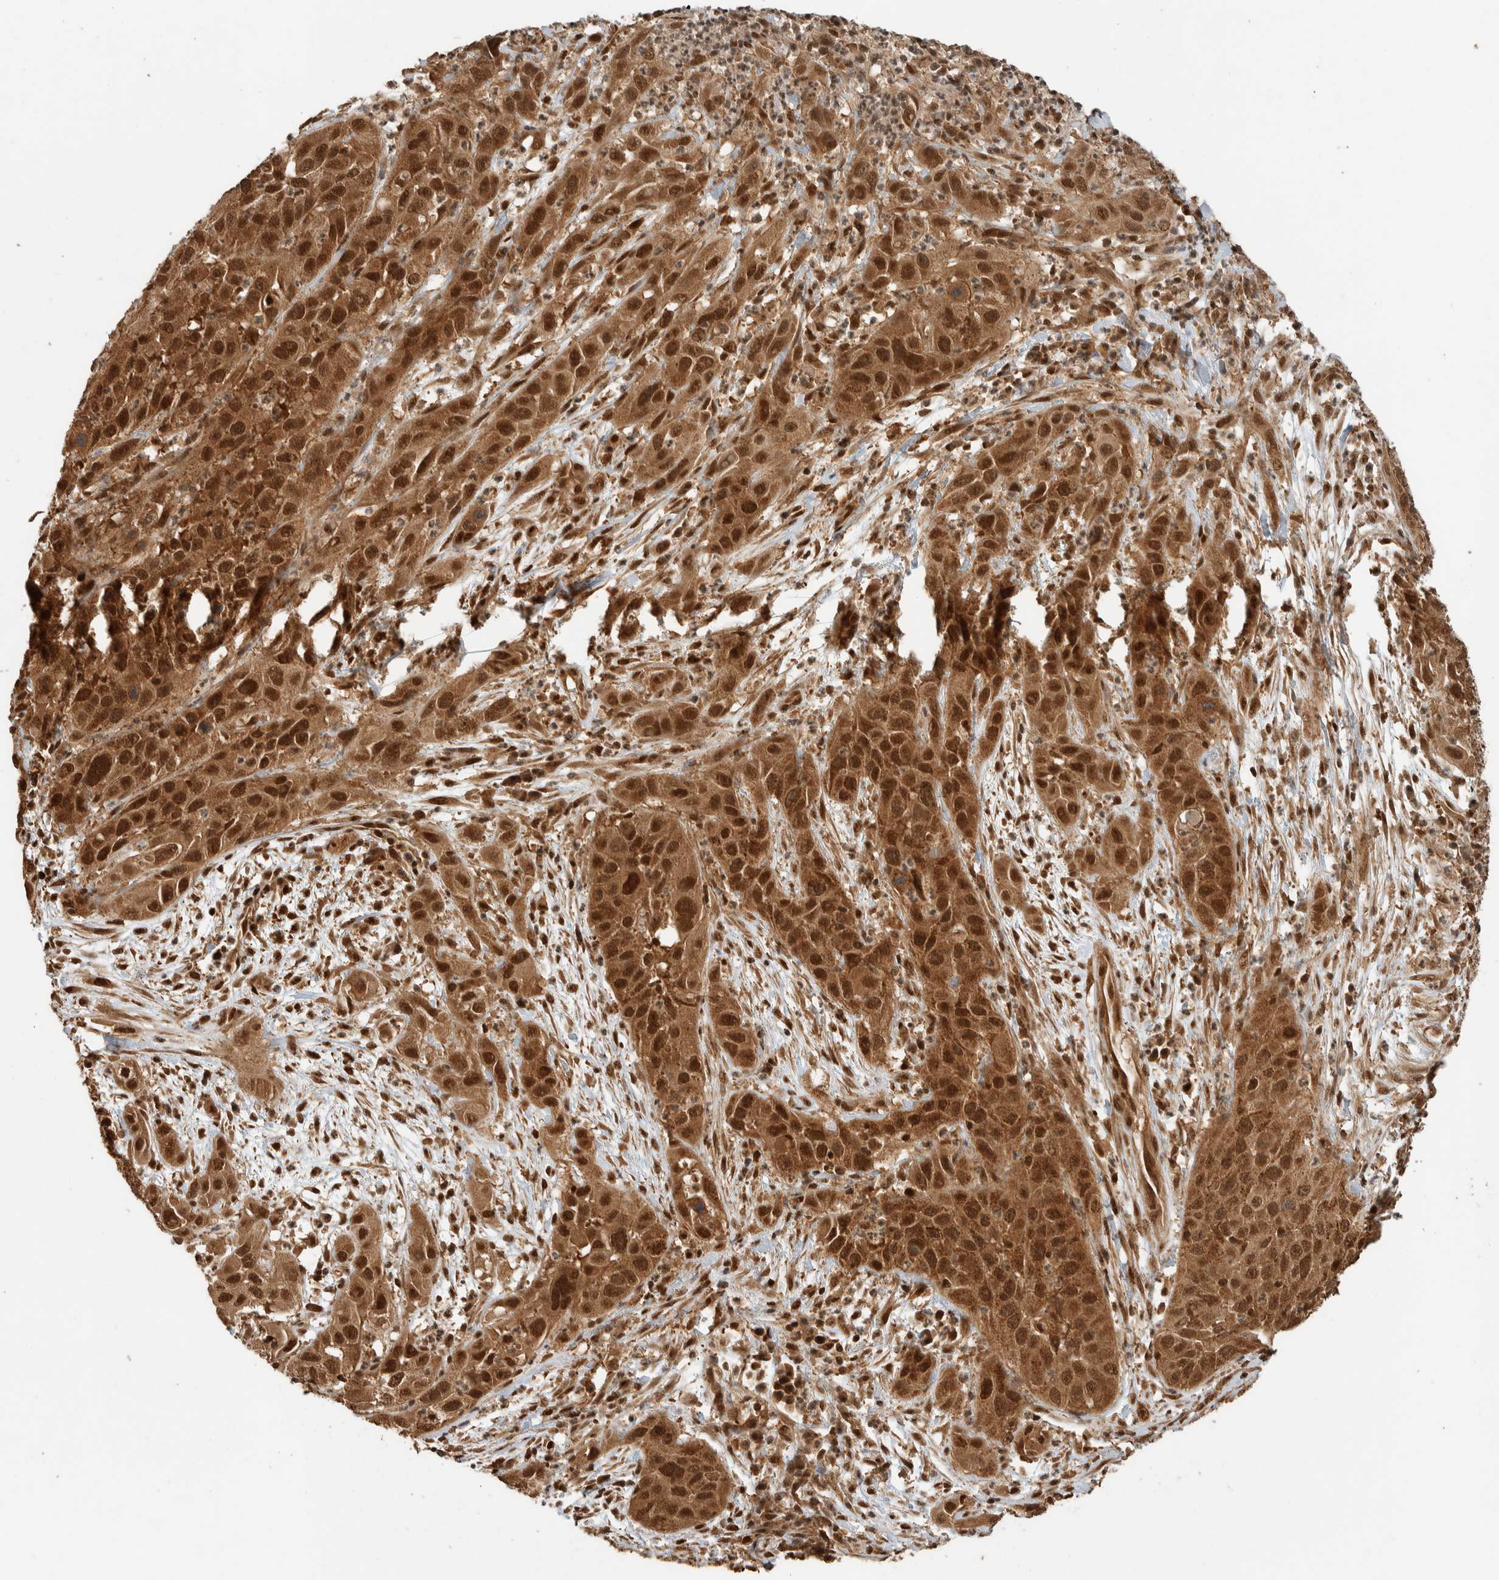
{"staining": {"intensity": "strong", "quantity": ">75%", "location": "cytoplasmic/membranous,nuclear"}, "tissue": "cervical cancer", "cell_type": "Tumor cells", "image_type": "cancer", "snomed": [{"axis": "morphology", "description": "Squamous cell carcinoma, NOS"}, {"axis": "topography", "description": "Cervix"}], "caption": "Immunohistochemistry micrograph of neoplastic tissue: human cervical cancer (squamous cell carcinoma) stained using immunohistochemistry (IHC) exhibits high levels of strong protein expression localized specifically in the cytoplasmic/membranous and nuclear of tumor cells, appearing as a cytoplasmic/membranous and nuclear brown color.", "gene": "ZBTB2", "patient": {"sex": "female", "age": 32}}